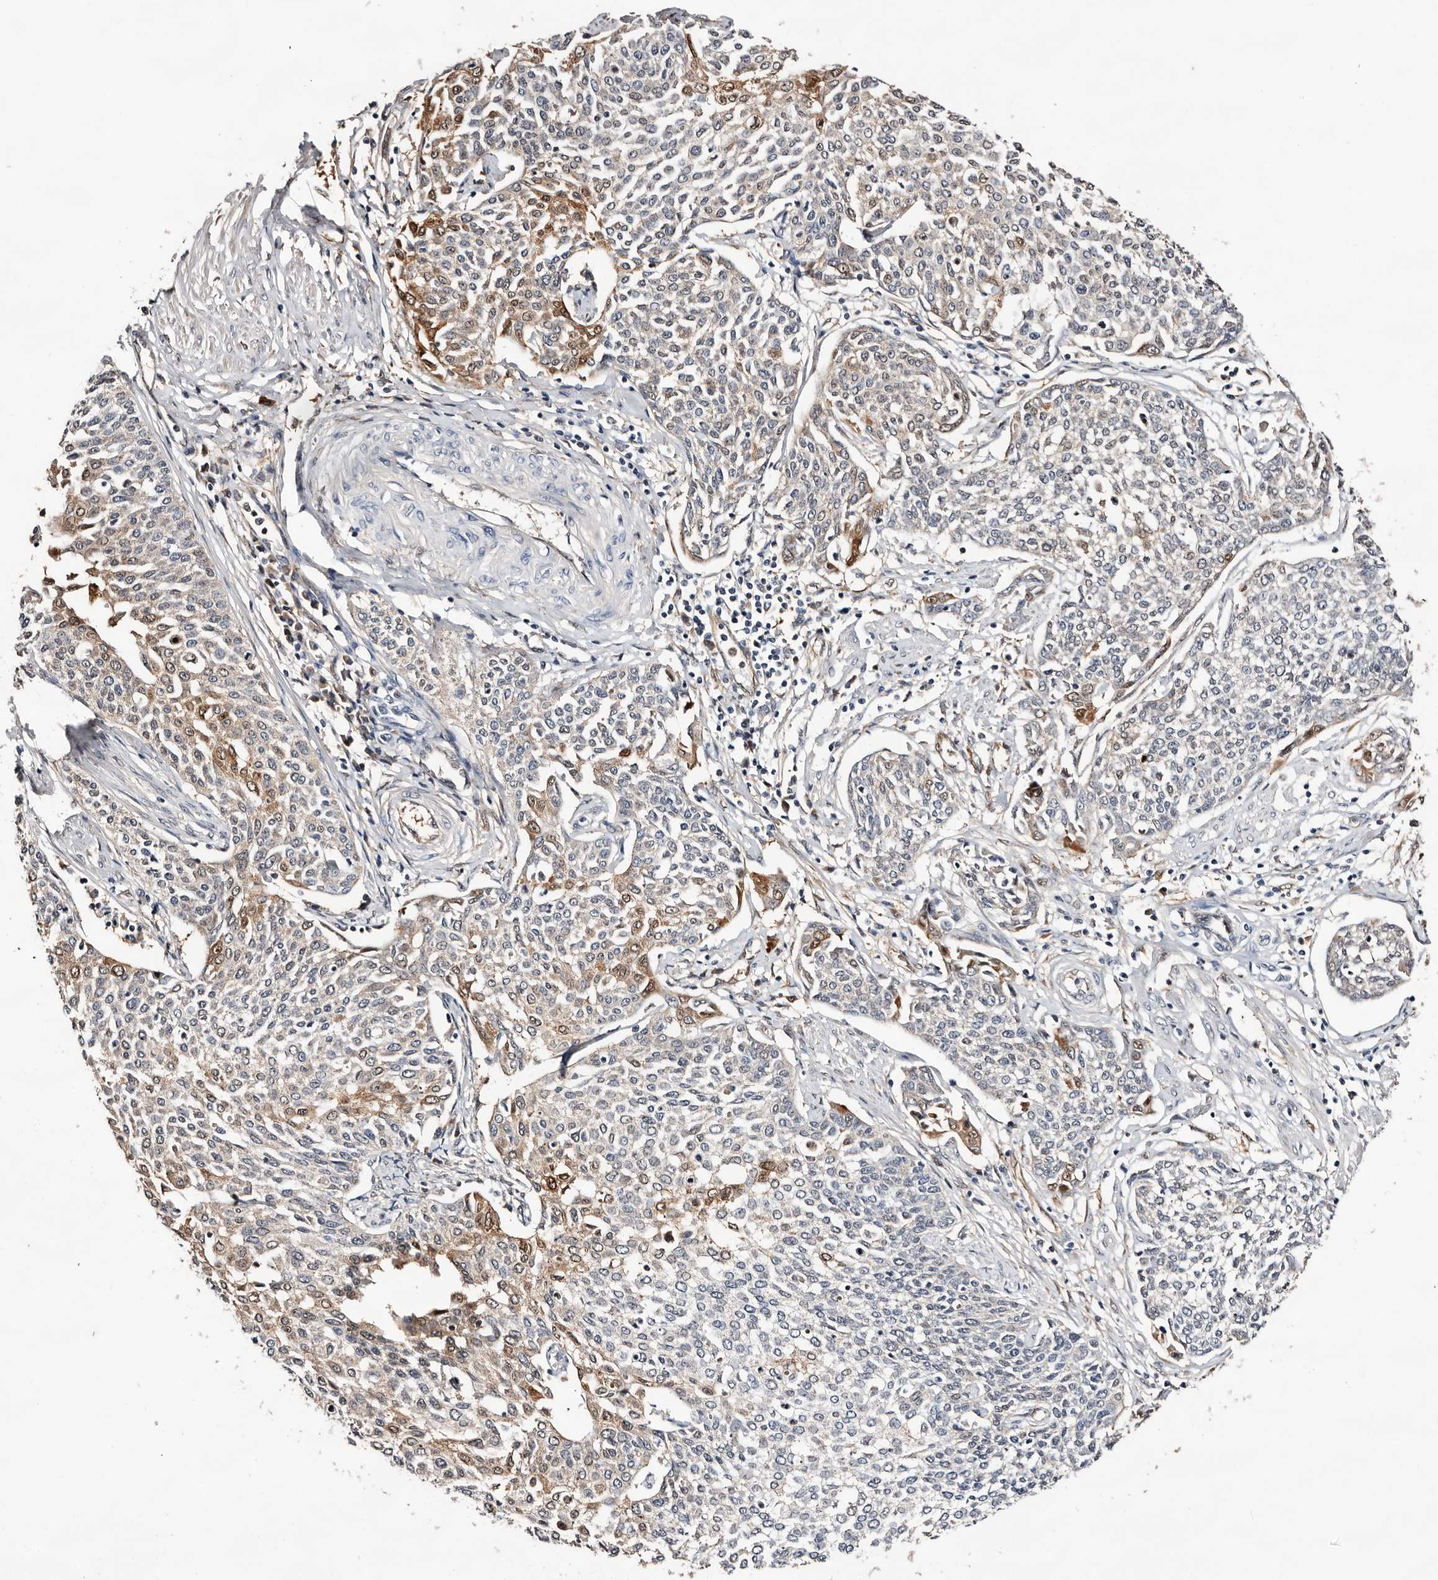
{"staining": {"intensity": "moderate", "quantity": "<25%", "location": "cytoplasmic/membranous,nuclear"}, "tissue": "cervical cancer", "cell_type": "Tumor cells", "image_type": "cancer", "snomed": [{"axis": "morphology", "description": "Squamous cell carcinoma, NOS"}, {"axis": "topography", "description": "Cervix"}], "caption": "A low amount of moderate cytoplasmic/membranous and nuclear expression is present in approximately <25% of tumor cells in cervical squamous cell carcinoma tissue. (DAB IHC with brightfield microscopy, high magnification).", "gene": "TP53I3", "patient": {"sex": "female", "age": 34}}